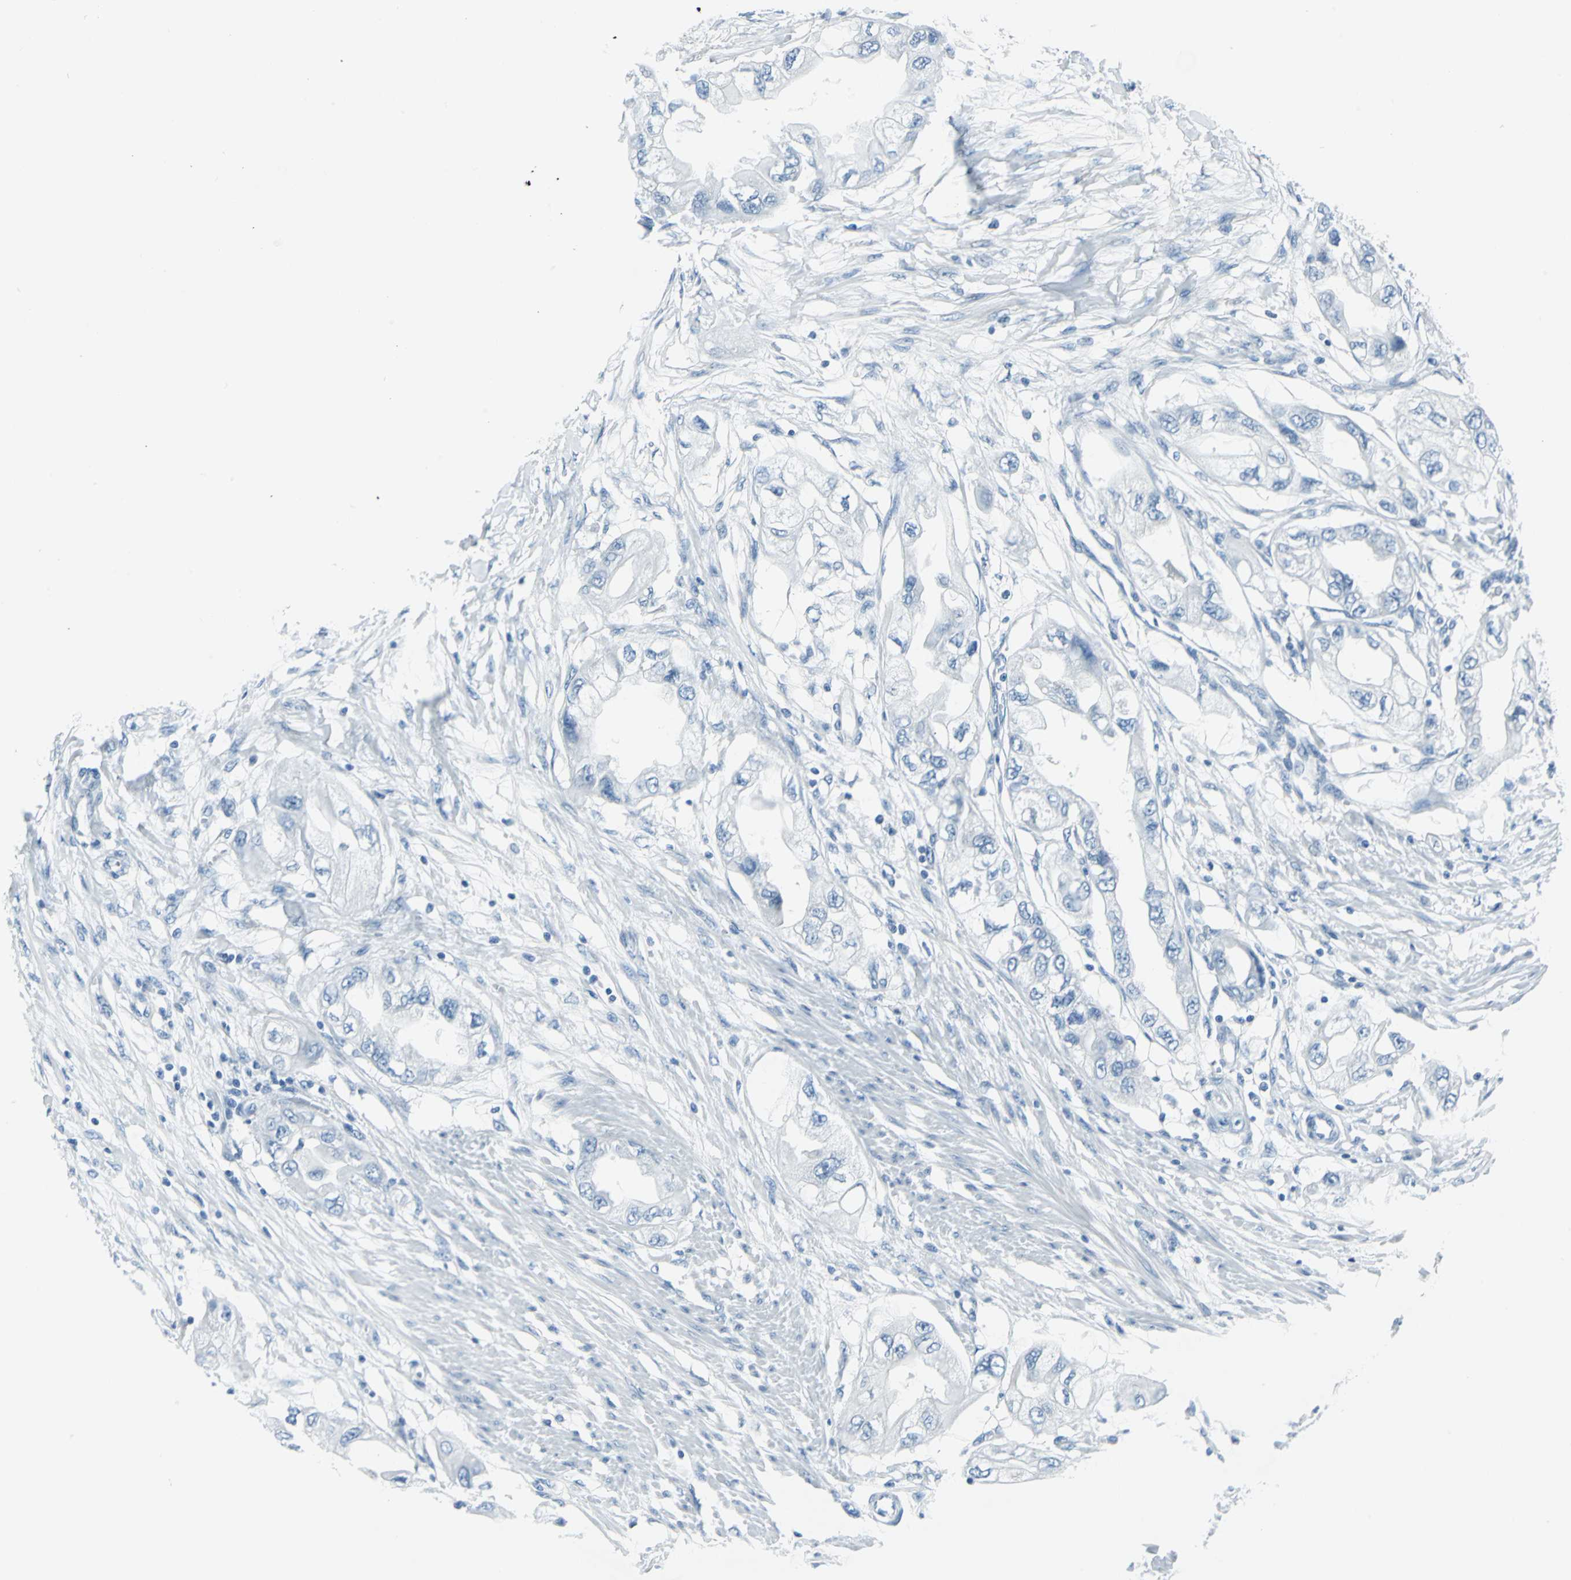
{"staining": {"intensity": "negative", "quantity": "none", "location": "none"}, "tissue": "endometrial cancer", "cell_type": "Tumor cells", "image_type": "cancer", "snomed": [{"axis": "morphology", "description": "Adenocarcinoma, NOS"}, {"axis": "topography", "description": "Endometrium"}], "caption": "Adenocarcinoma (endometrial) was stained to show a protein in brown. There is no significant expression in tumor cells.", "gene": "CYB5A", "patient": {"sex": "female", "age": 67}}